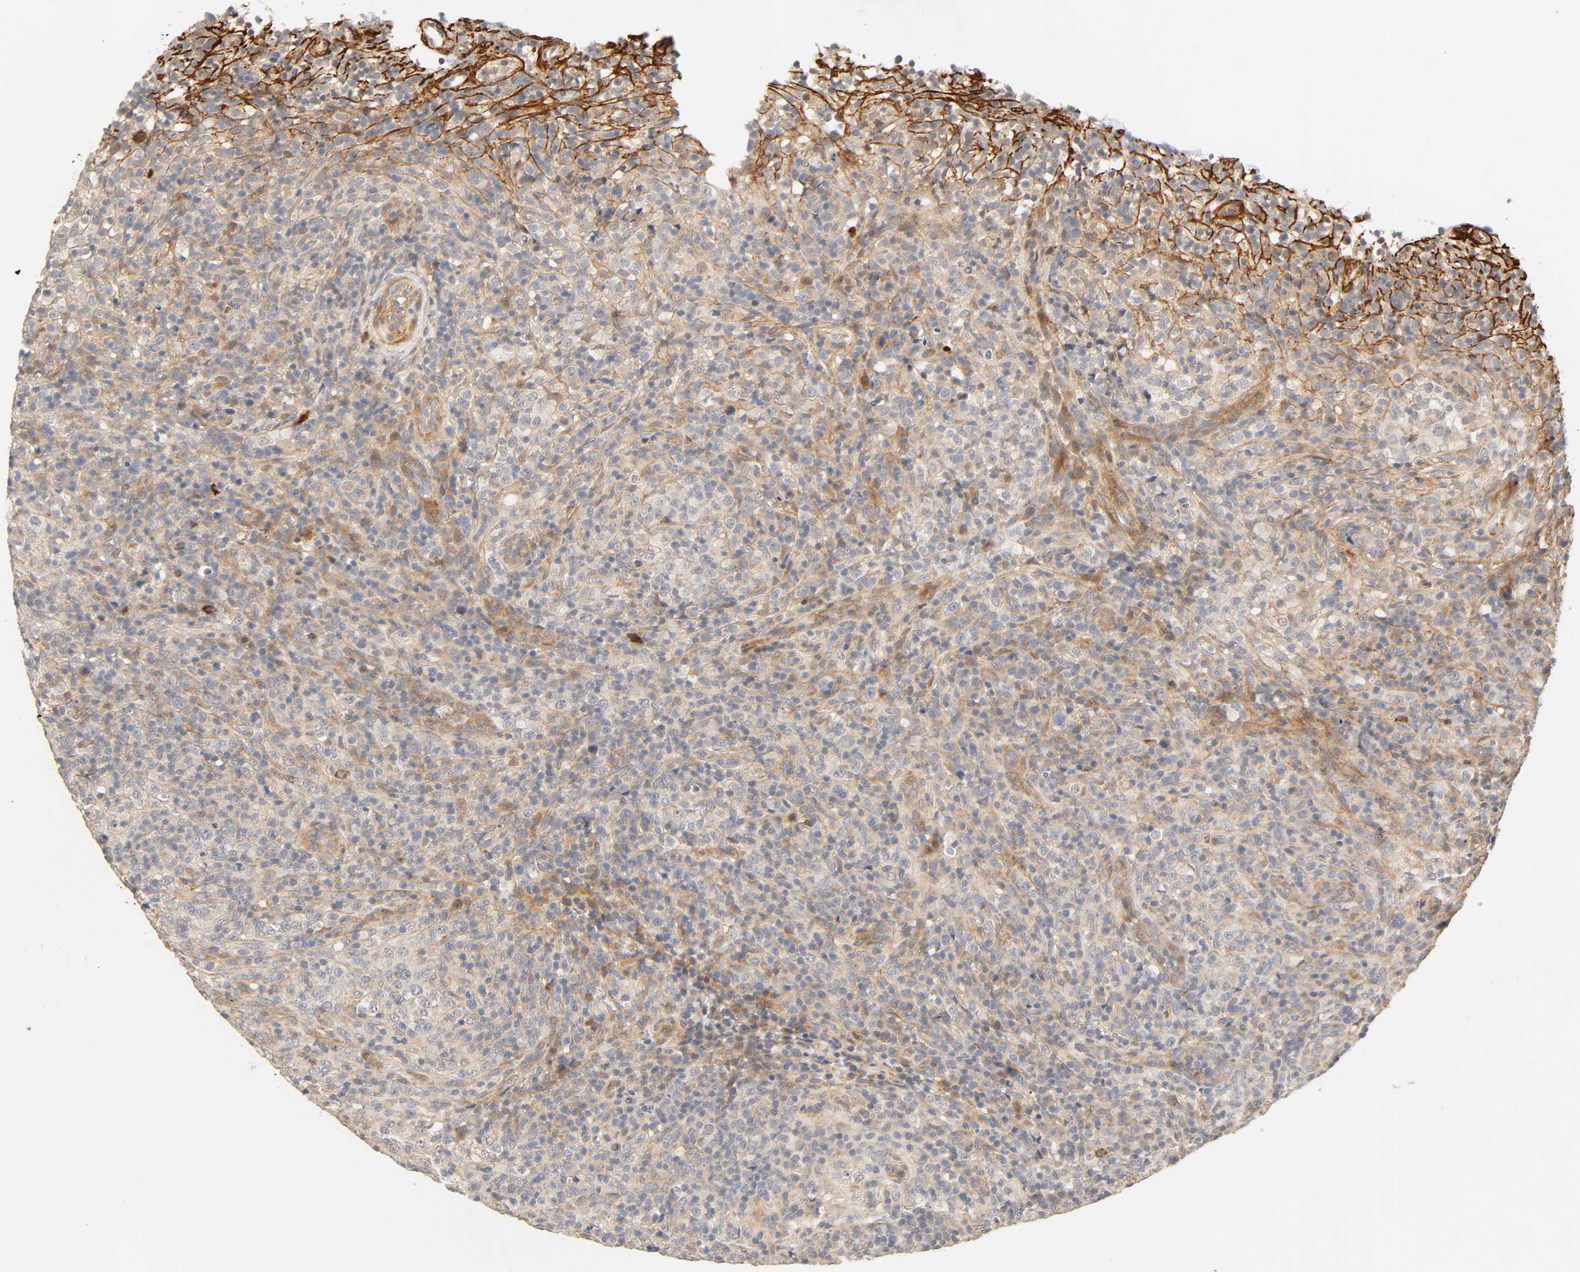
{"staining": {"intensity": "weak", "quantity": "25%-75%", "location": "cytoplasmic/membranous"}, "tissue": "lymphoma", "cell_type": "Tumor cells", "image_type": "cancer", "snomed": [{"axis": "morphology", "description": "Malignant lymphoma, non-Hodgkin's type, High grade"}, {"axis": "topography", "description": "Lymph node"}], "caption": "High-grade malignant lymphoma, non-Hodgkin's type stained with a protein marker displays weak staining in tumor cells.", "gene": "CACNA1G", "patient": {"sex": "female", "age": 76}}